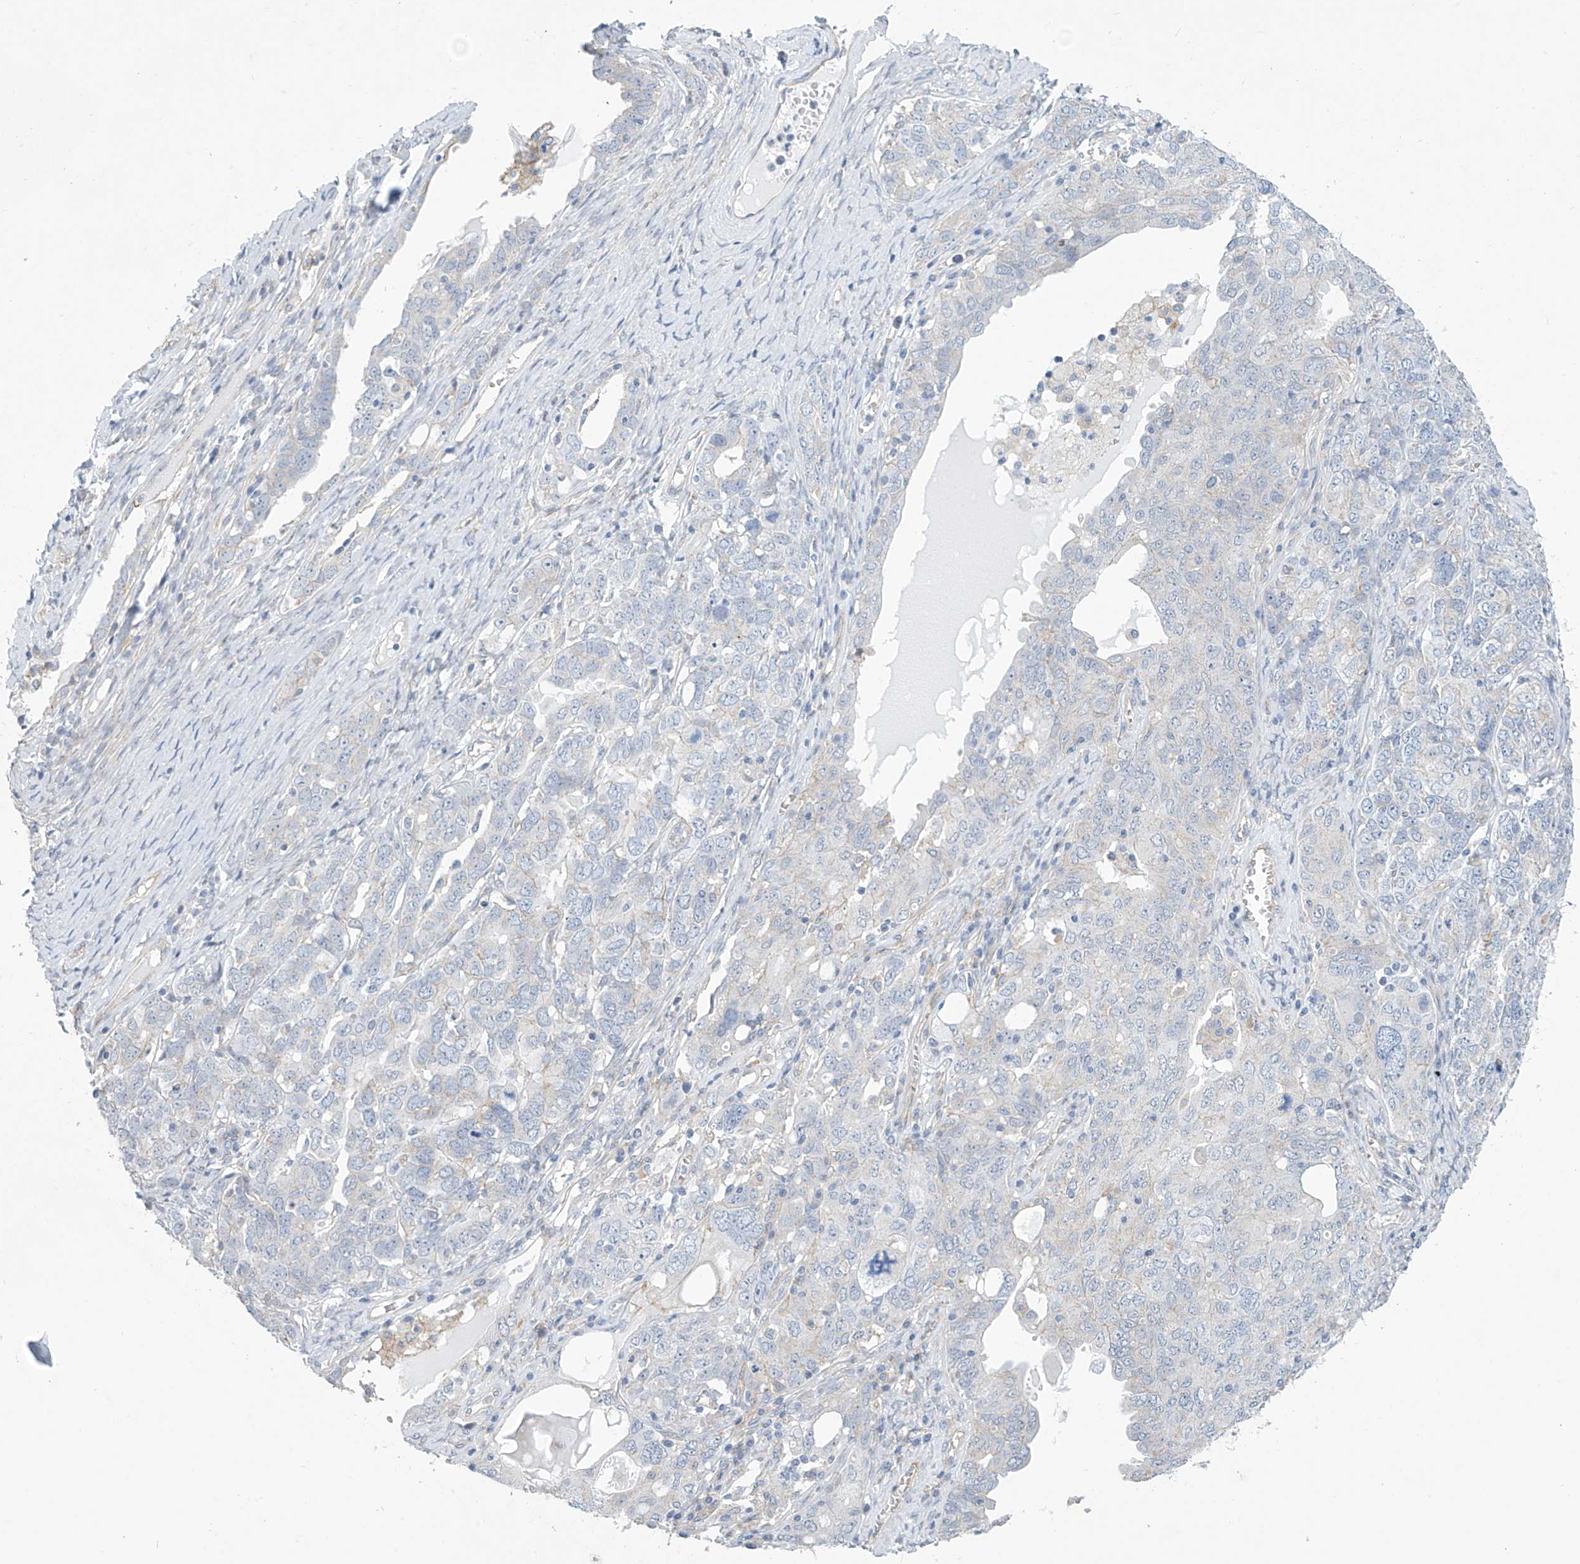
{"staining": {"intensity": "negative", "quantity": "none", "location": "none"}, "tissue": "ovarian cancer", "cell_type": "Tumor cells", "image_type": "cancer", "snomed": [{"axis": "morphology", "description": "Carcinoma, endometroid"}, {"axis": "topography", "description": "Ovary"}], "caption": "The IHC micrograph has no significant staining in tumor cells of ovarian cancer tissue. The staining was performed using DAB (3,3'-diaminobenzidine) to visualize the protein expression in brown, while the nuclei were stained in blue with hematoxylin (Magnification: 20x).", "gene": "ABHD13", "patient": {"sex": "female", "age": 62}}